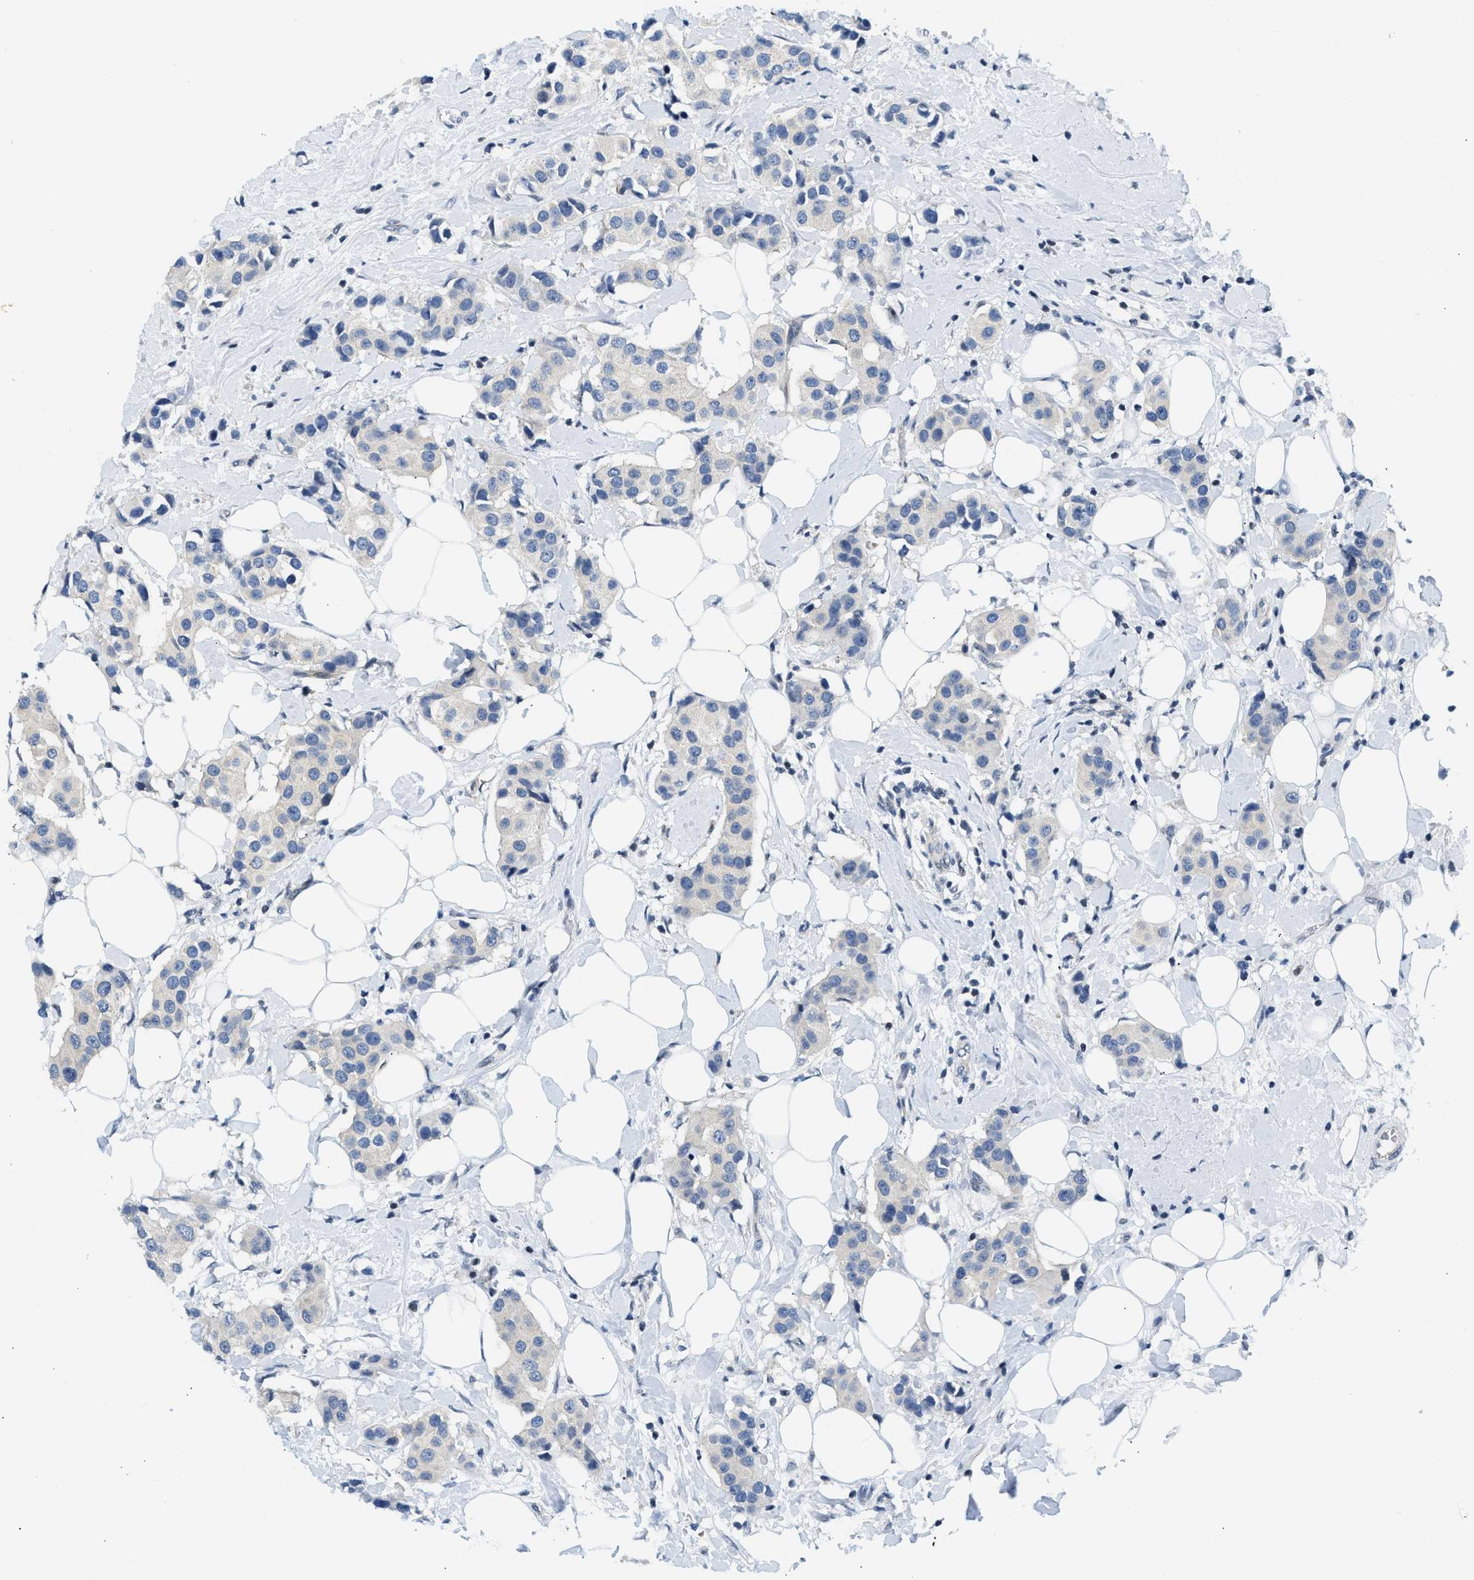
{"staining": {"intensity": "negative", "quantity": "none", "location": "none"}, "tissue": "breast cancer", "cell_type": "Tumor cells", "image_type": "cancer", "snomed": [{"axis": "morphology", "description": "Normal tissue, NOS"}, {"axis": "morphology", "description": "Duct carcinoma"}, {"axis": "topography", "description": "Breast"}], "caption": "This histopathology image is of intraductal carcinoma (breast) stained with IHC to label a protein in brown with the nuclei are counter-stained blue. There is no expression in tumor cells.", "gene": "OLIG3", "patient": {"sex": "female", "age": 39}}